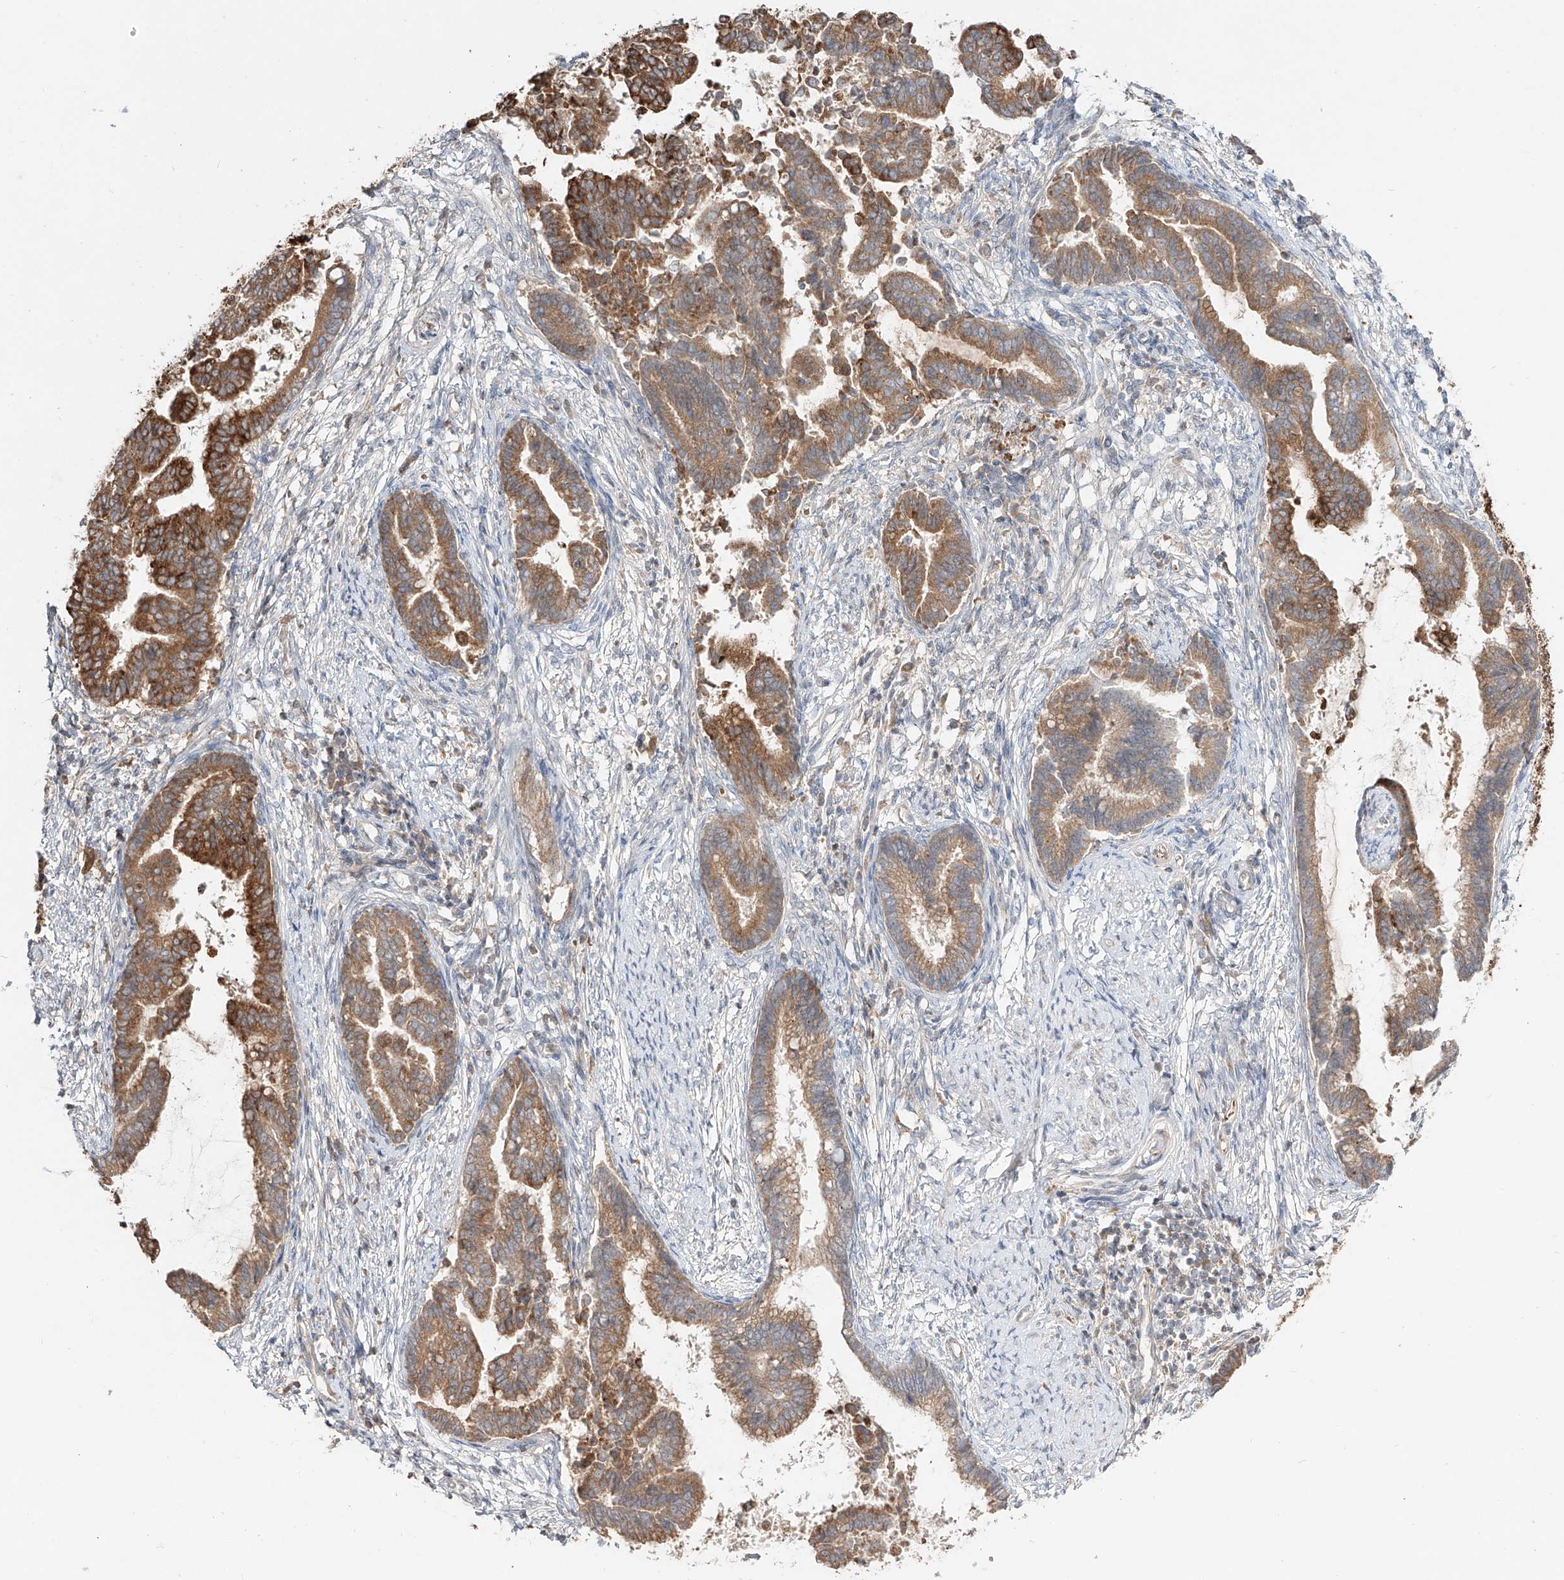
{"staining": {"intensity": "moderate", "quantity": ">75%", "location": "cytoplasmic/membranous"}, "tissue": "cervical cancer", "cell_type": "Tumor cells", "image_type": "cancer", "snomed": [{"axis": "morphology", "description": "Adenocarcinoma, NOS"}, {"axis": "topography", "description": "Cervix"}], "caption": "Immunohistochemistry of cervical cancer (adenocarcinoma) demonstrates medium levels of moderate cytoplasmic/membranous positivity in about >75% of tumor cells. (Brightfield microscopy of DAB IHC at high magnification).", "gene": "ERO1A", "patient": {"sex": "female", "age": 44}}